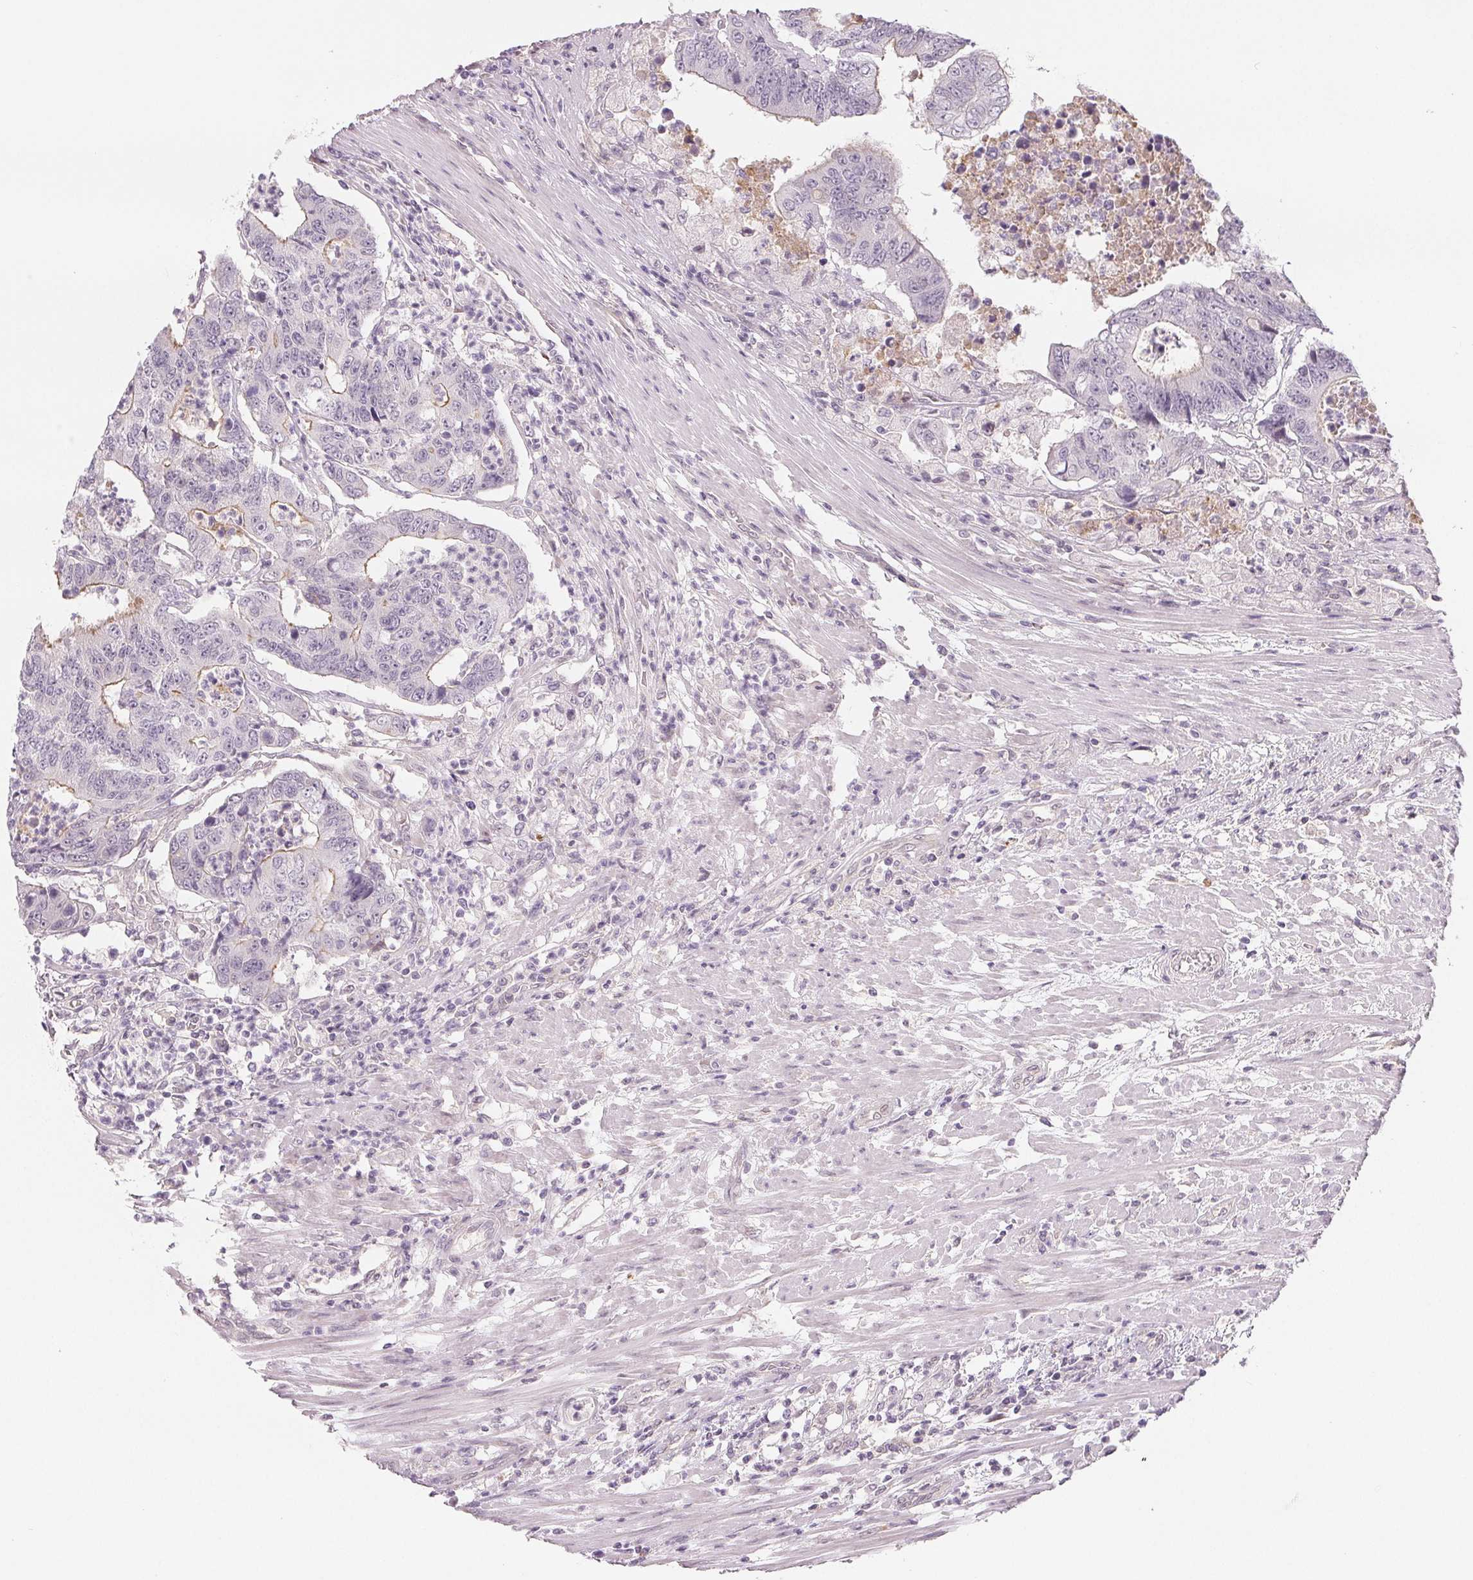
{"staining": {"intensity": "negative", "quantity": "none", "location": "none"}, "tissue": "colorectal cancer", "cell_type": "Tumor cells", "image_type": "cancer", "snomed": [{"axis": "morphology", "description": "Adenocarcinoma, NOS"}, {"axis": "topography", "description": "Colon"}], "caption": "There is no significant staining in tumor cells of adenocarcinoma (colorectal).", "gene": "CFC1", "patient": {"sex": "female", "age": 48}}